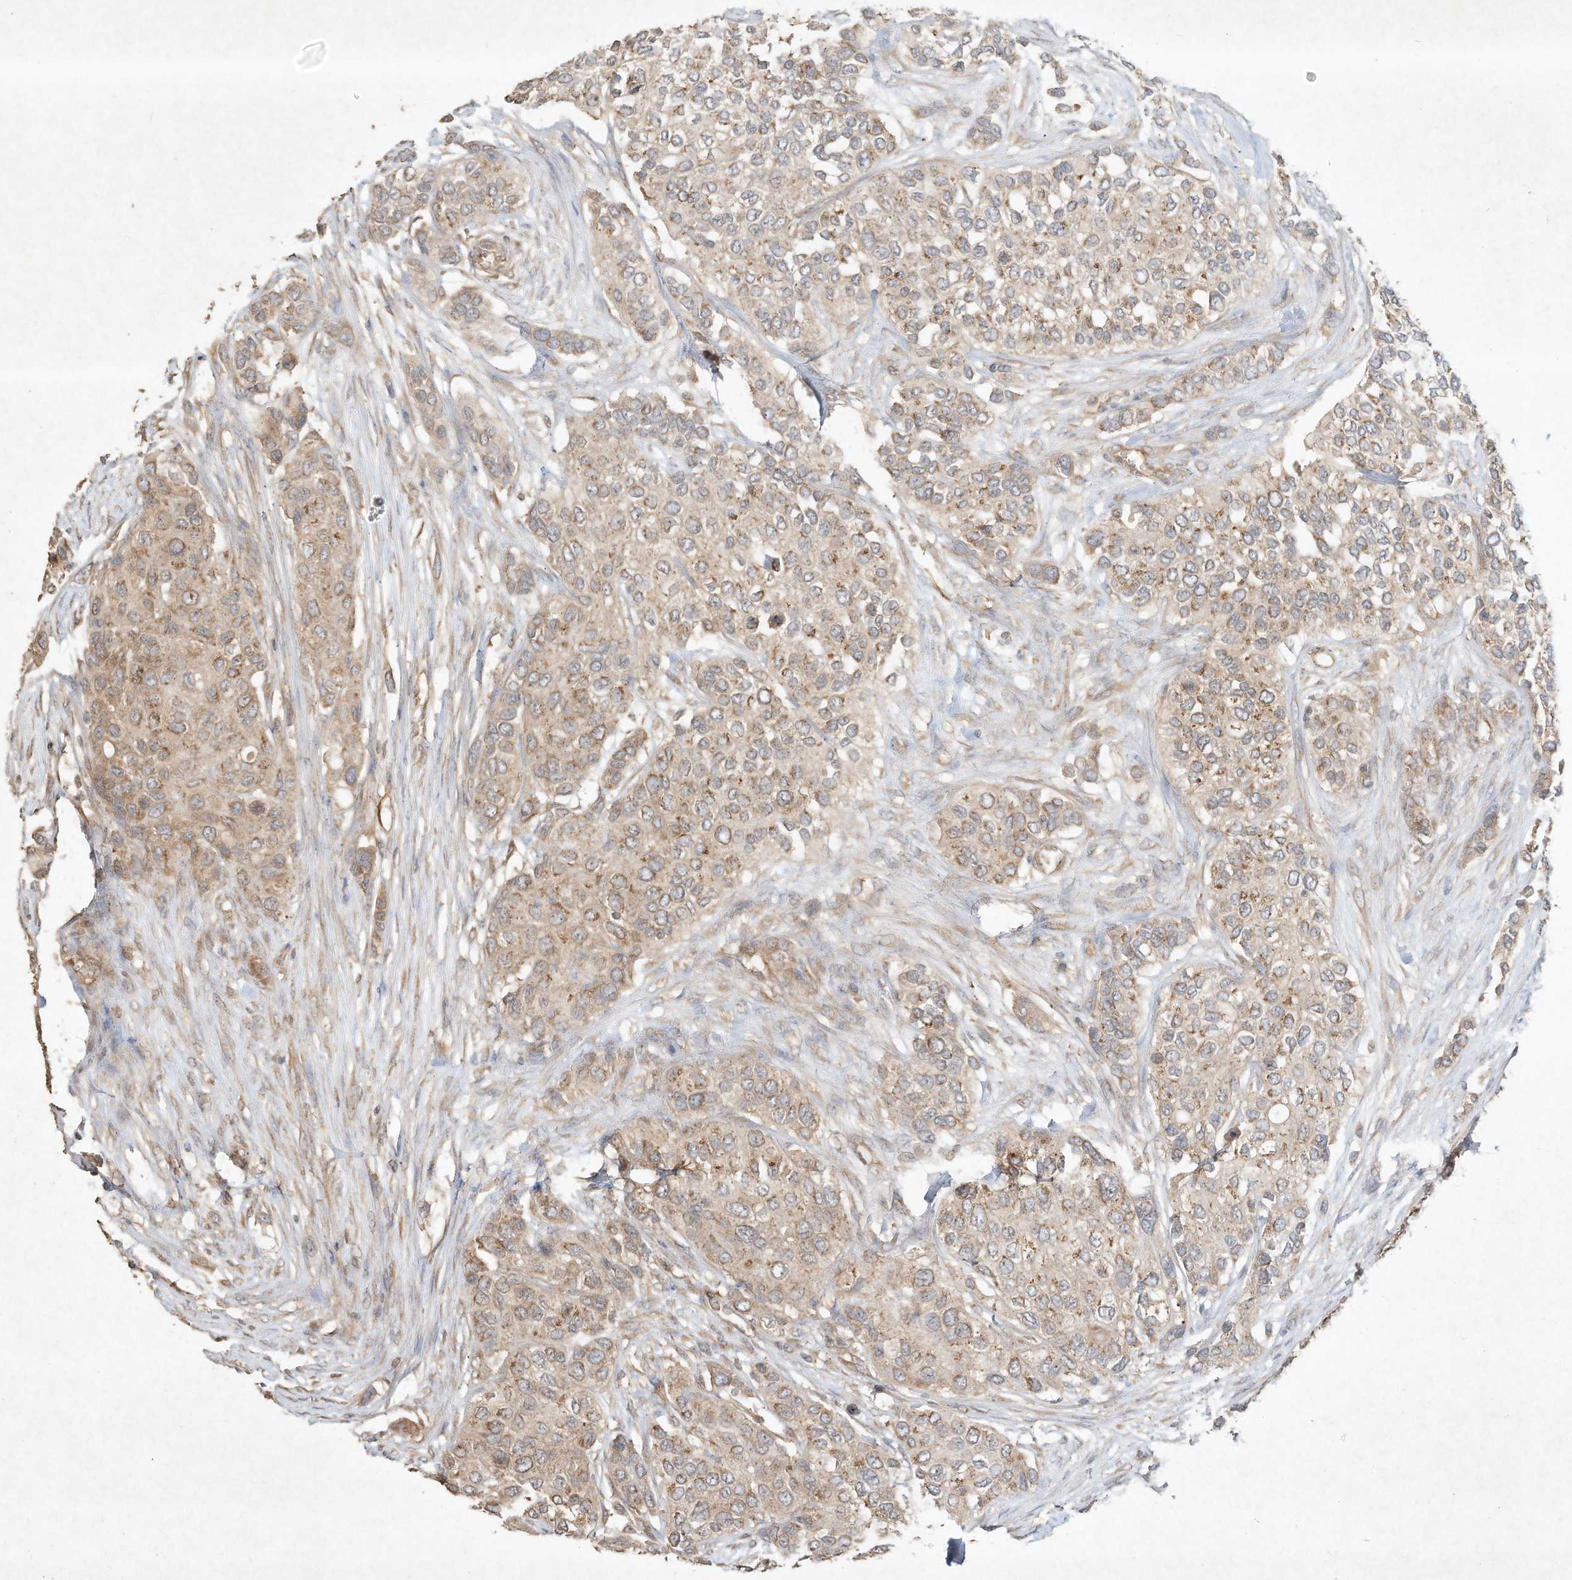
{"staining": {"intensity": "weak", "quantity": ">75%", "location": "cytoplasmic/membranous"}, "tissue": "urothelial cancer", "cell_type": "Tumor cells", "image_type": "cancer", "snomed": [{"axis": "morphology", "description": "Urothelial carcinoma, High grade"}, {"axis": "topography", "description": "Urinary bladder"}], "caption": "A high-resolution histopathology image shows IHC staining of high-grade urothelial carcinoma, which exhibits weak cytoplasmic/membranous staining in about >75% of tumor cells.", "gene": "DYNC1I2", "patient": {"sex": "female", "age": 56}}